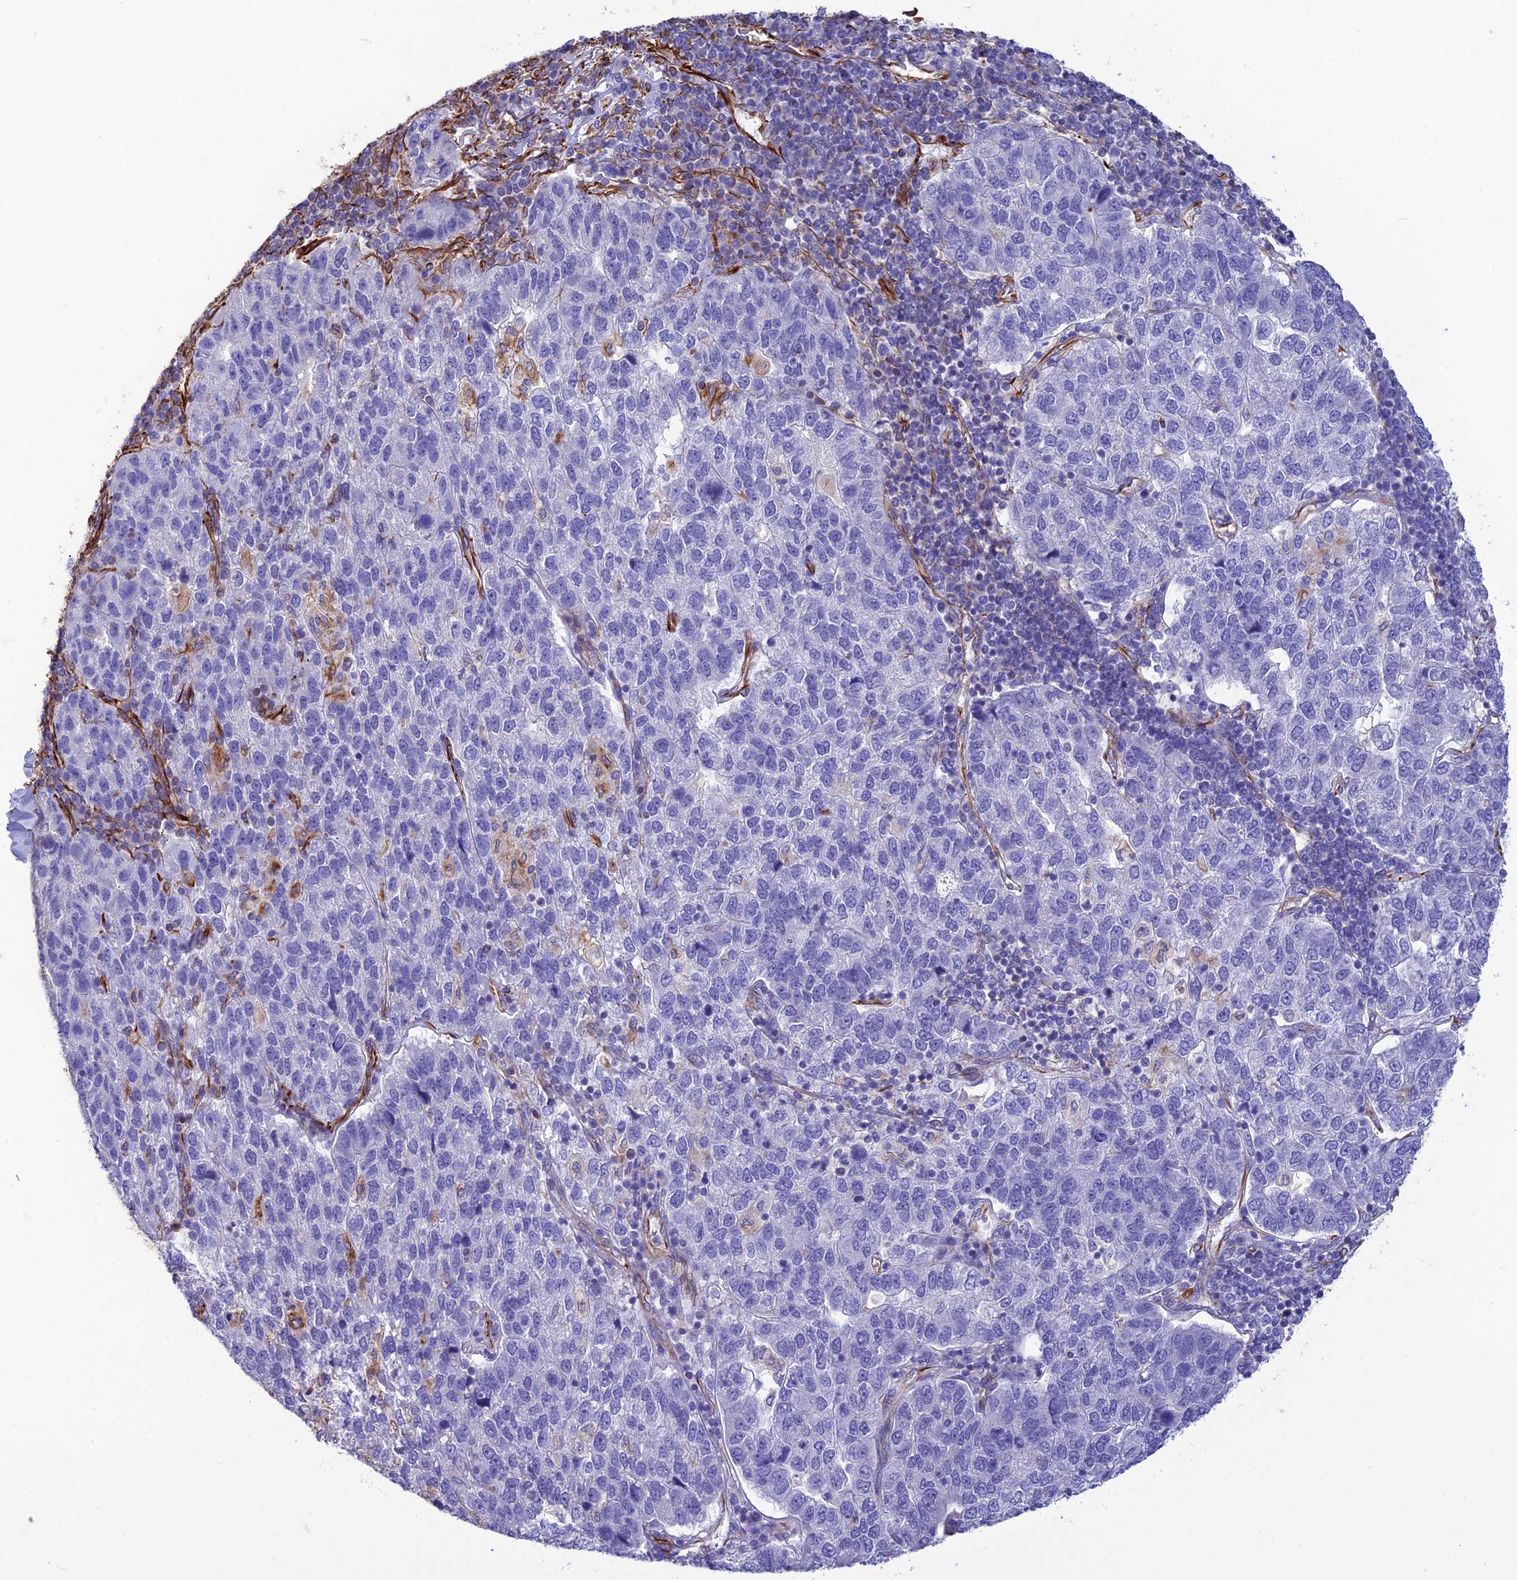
{"staining": {"intensity": "negative", "quantity": "none", "location": "none"}, "tissue": "pancreatic cancer", "cell_type": "Tumor cells", "image_type": "cancer", "snomed": [{"axis": "morphology", "description": "Adenocarcinoma, NOS"}, {"axis": "topography", "description": "Pancreas"}], "caption": "DAB (3,3'-diaminobenzidine) immunohistochemical staining of human pancreatic cancer (adenocarcinoma) displays no significant expression in tumor cells. The staining was performed using DAB to visualize the protein expression in brown, while the nuclei were stained in blue with hematoxylin (Magnification: 20x).", "gene": "FBXL20", "patient": {"sex": "female", "age": 61}}